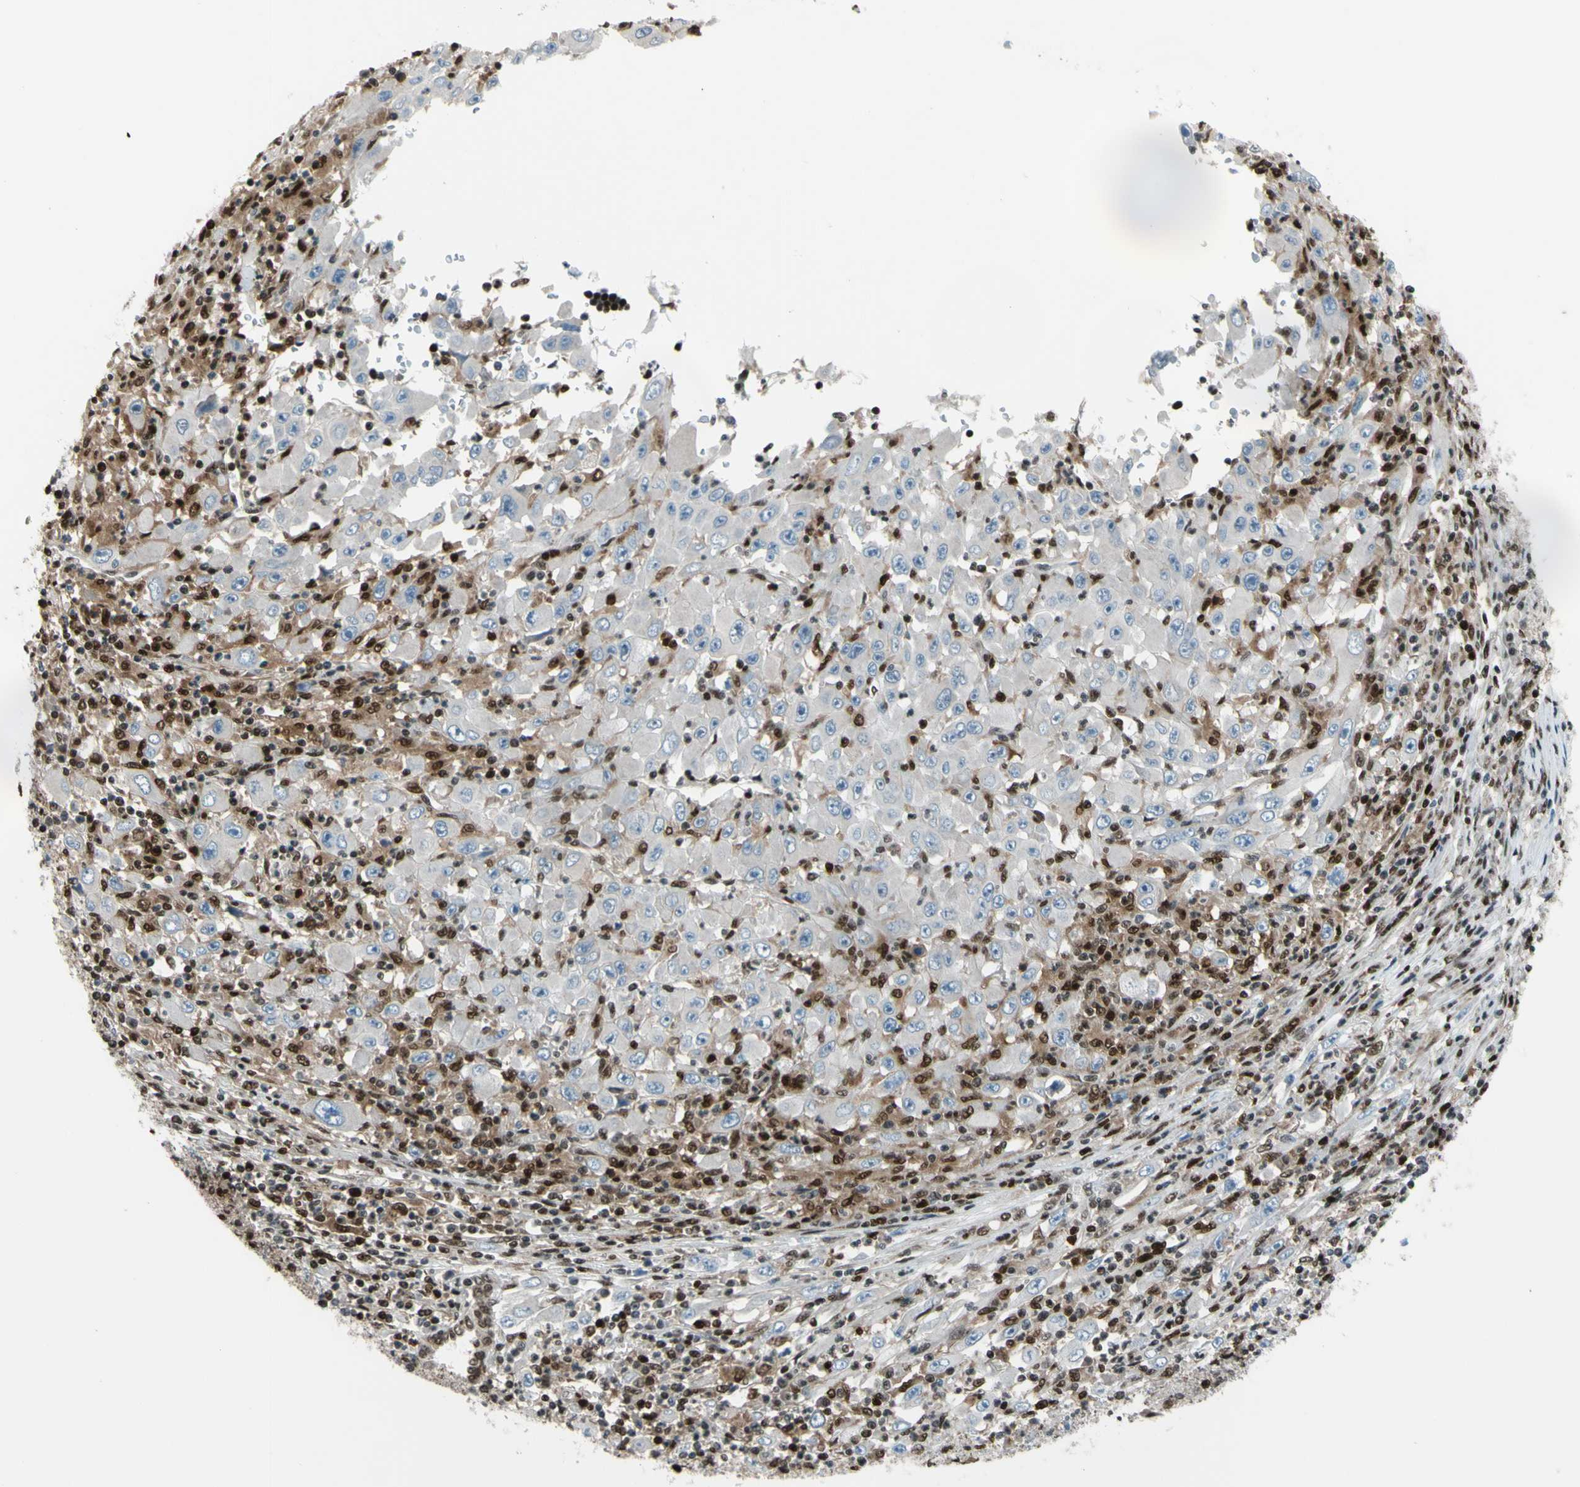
{"staining": {"intensity": "negative", "quantity": "none", "location": "none"}, "tissue": "melanoma", "cell_type": "Tumor cells", "image_type": "cancer", "snomed": [{"axis": "morphology", "description": "Malignant melanoma, Metastatic site"}, {"axis": "topography", "description": "Skin"}], "caption": "An immunohistochemistry (IHC) histopathology image of melanoma is shown. There is no staining in tumor cells of melanoma.", "gene": "FKBP5", "patient": {"sex": "female", "age": 56}}